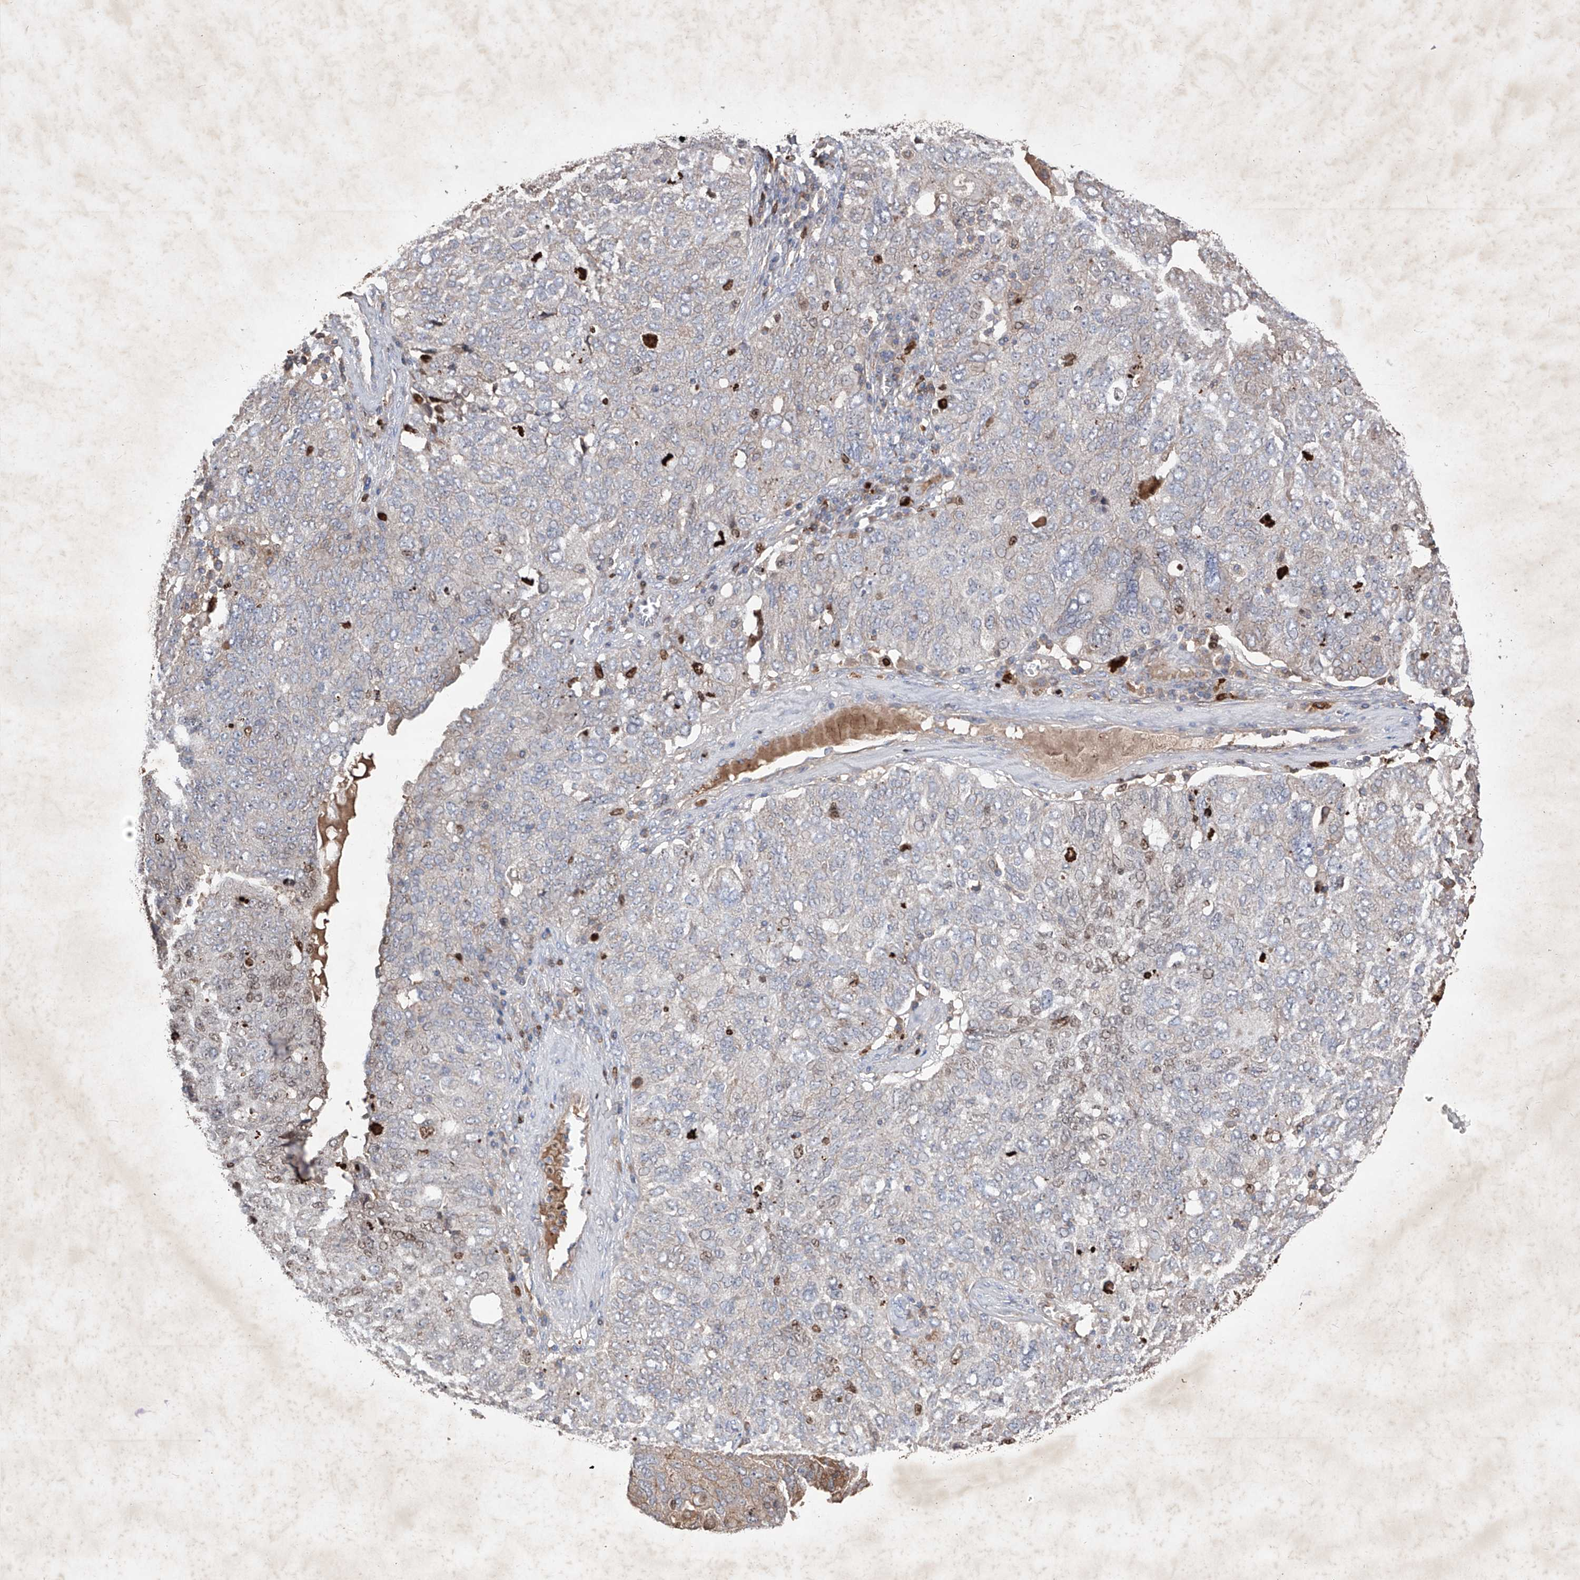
{"staining": {"intensity": "weak", "quantity": "<25%", "location": "cytoplasmic/membranous"}, "tissue": "ovarian cancer", "cell_type": "Tumor cells", "image_type": "cancer", "snomed": [{"axis": "morphology", "description": "Carcinoma, endometroid"}, {"axis": "topography", "description": "Ovary"}], "caption": "Immunohistochemistry (IHC) image of endometroid carcinoma (ovarian) stained for a protein (brown), which displays no expression in tumor cells.", "gene": "EDN1", "patient": {"sex": "female", "age": 62}}